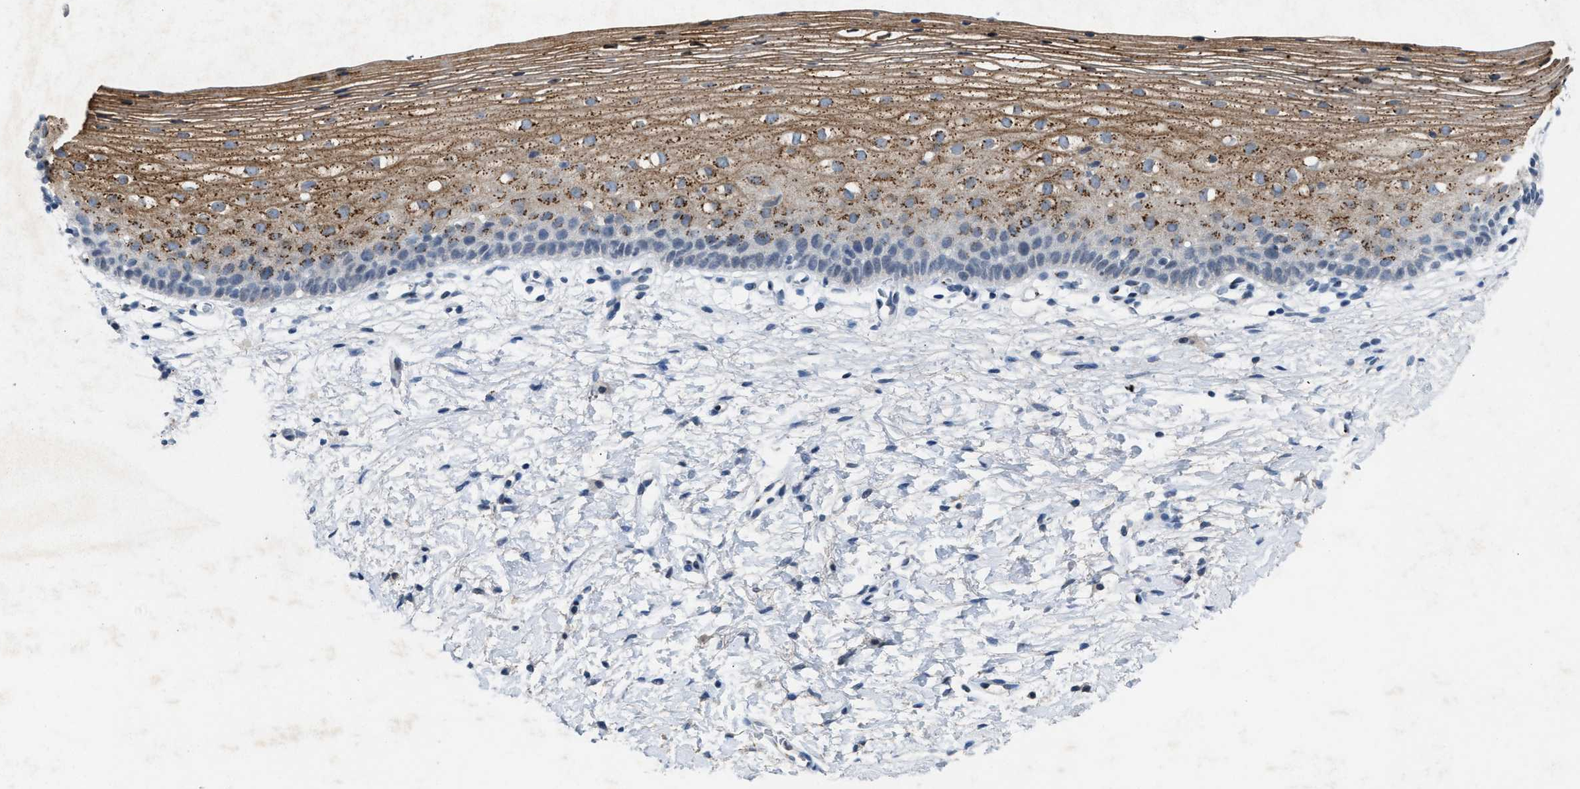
{"staining": {"intensity": "moderate", "quantity": ">75%", "location": "cytoplasmic/membranous"}, "tissue": "cervix", "cell_type": "Glandular cells", "image_type": "normal", "snomed": [{"axis": "morphology", "description": "Normal tissue, NOS"}, {"axis": "topography", "description": "Cervix"}], "caption": "This photomicrograph exhibits immunohistochemistry staining of normal human cervix, with medium moderate cytoplasmic/membranous expression in about >75% of glandular cells.", "gene": "SLC5A5", "patient": {"sex": "female", "age": 72}}